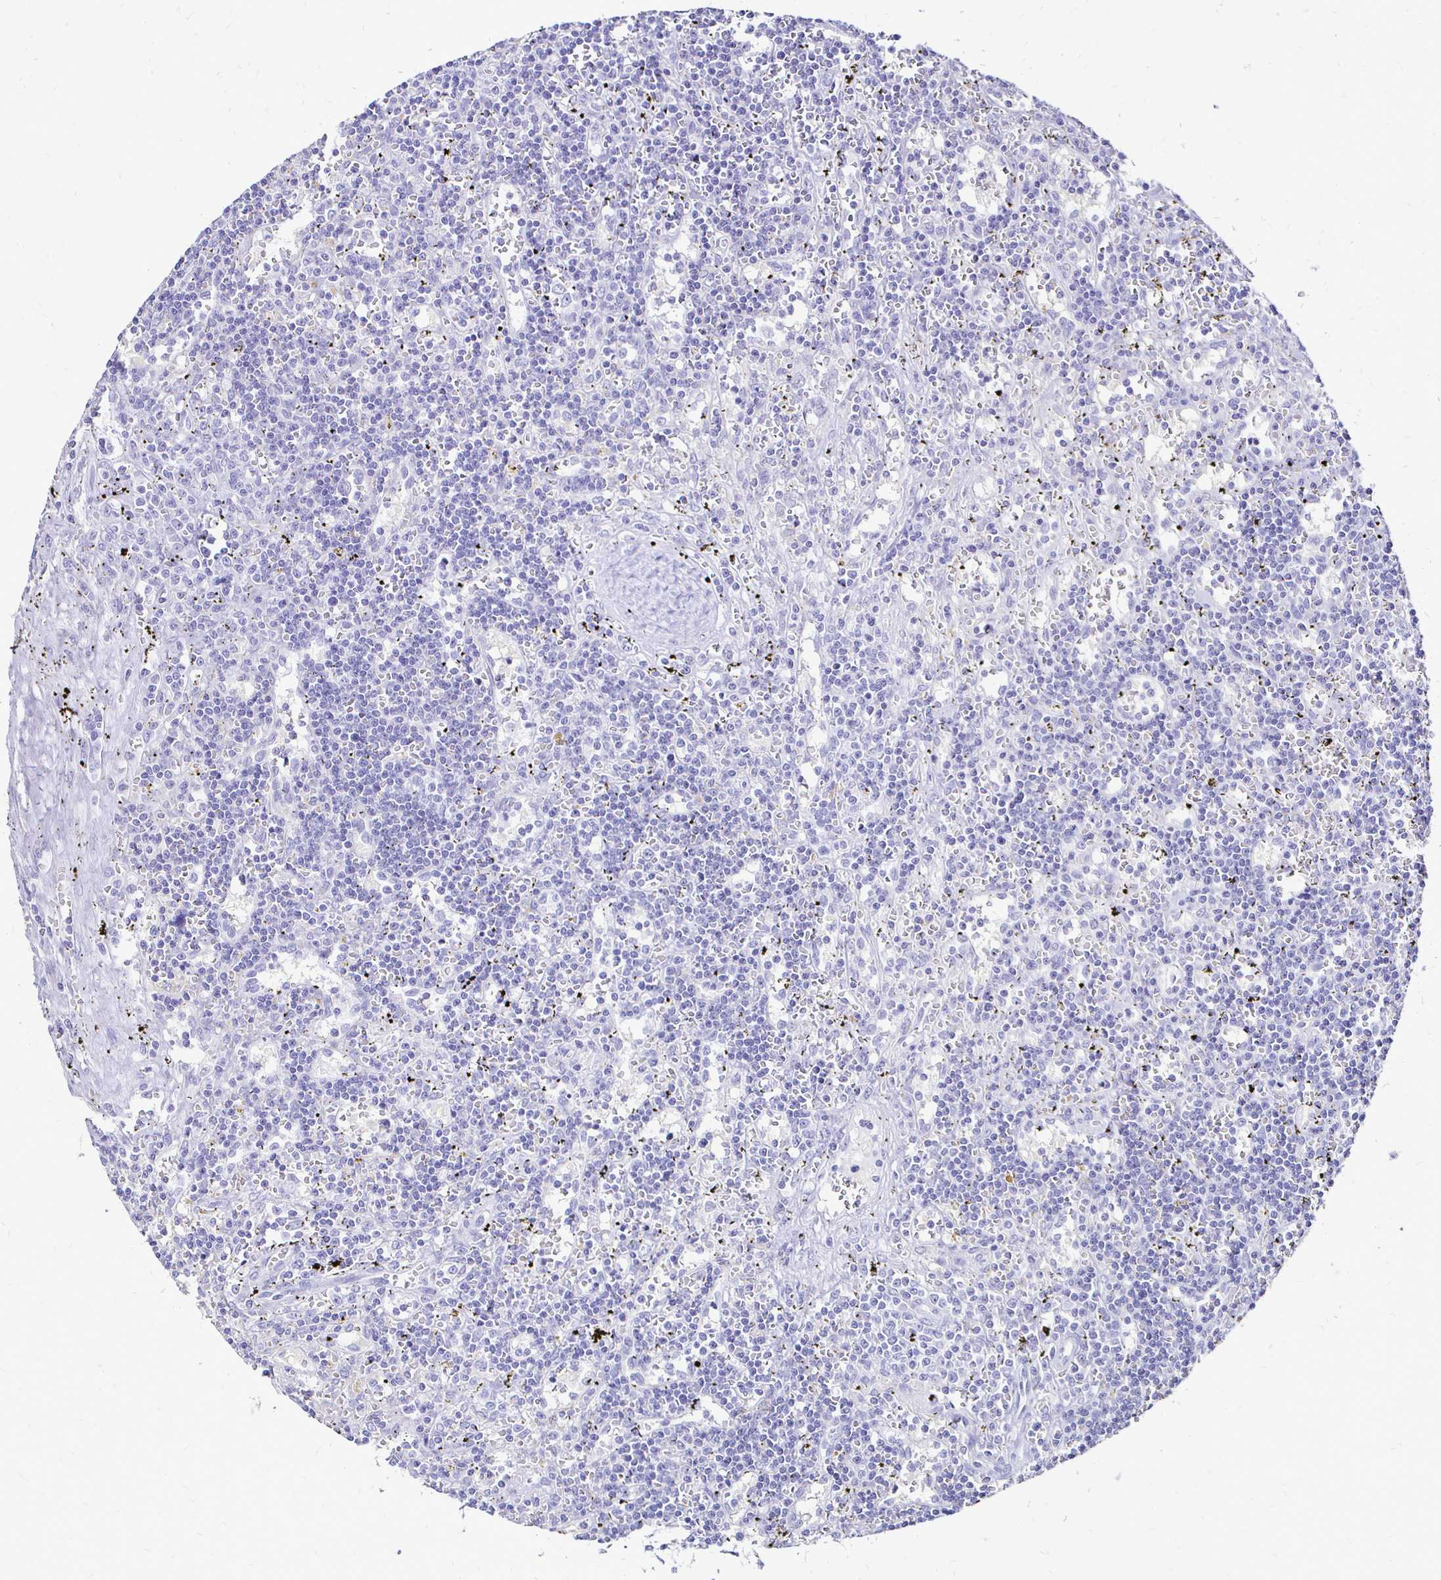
{"staining": {"intensity": "negative", "quantity": "none", "location": "none"}, "tissue": "lymphoma", "cell_type": "Tumor cells", "image_type": "cancer", "snomed": [{"axis": "morphology", "description": "Malignant lymphoma, non-Hodgkin's type, Low grade"}, {"axis": "topography", "description": "Spleen"}], "caption": "A micrograph of malignant lymphoma, non-Hodgkin's type (low-grade) stained for a protein shows no brown staining in tumor cells.", "gene": "IRGC", "patient": {"sex": "male", "age": 60}}